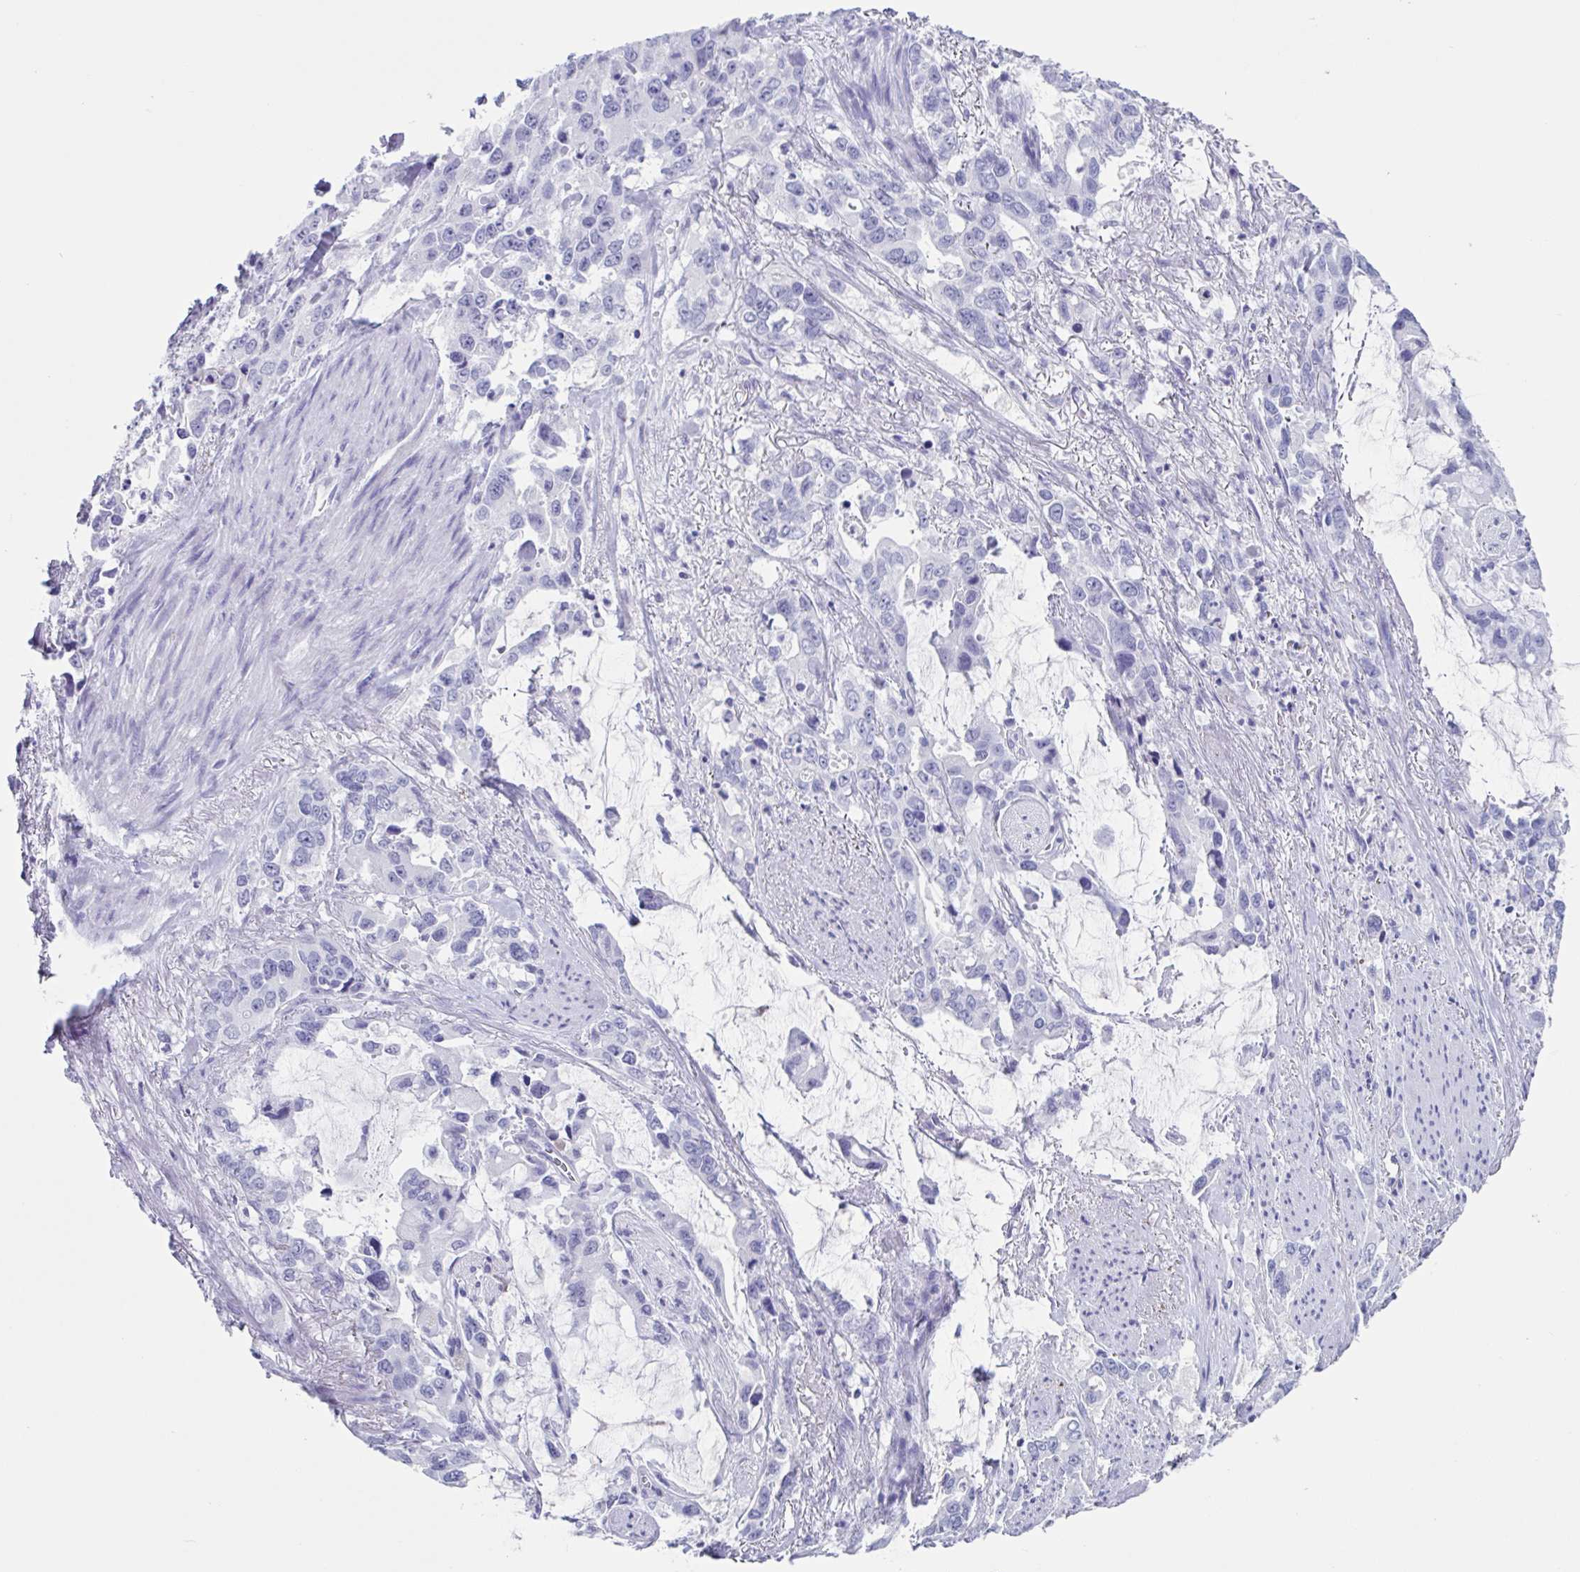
{"staining": {"intensity": "negative", "quantity": "none", "location": "none"}, "tissue": "stomach cancer", "cell_type": "Tumor cells", "image_type": "cancer", "snomed": [{"axis": "morphology", "description": "Adenocarcinoma, NOS"}, {"axis": "topography", "description": "Stomach, upper"}], "caption": "Stomach cancer (adenocarcinoma) was stained to show a protein in brown. There is no significant staining in tumor cells. Brightfield microscopy of immunohistochemistry (IHC) stained with DAB (3,3'-diaminobenzidine) (brown) and hematoxylin (blue), captured at high magnification.", "gene": "USP35", "patient": {"sex": "male", "age": 85}}